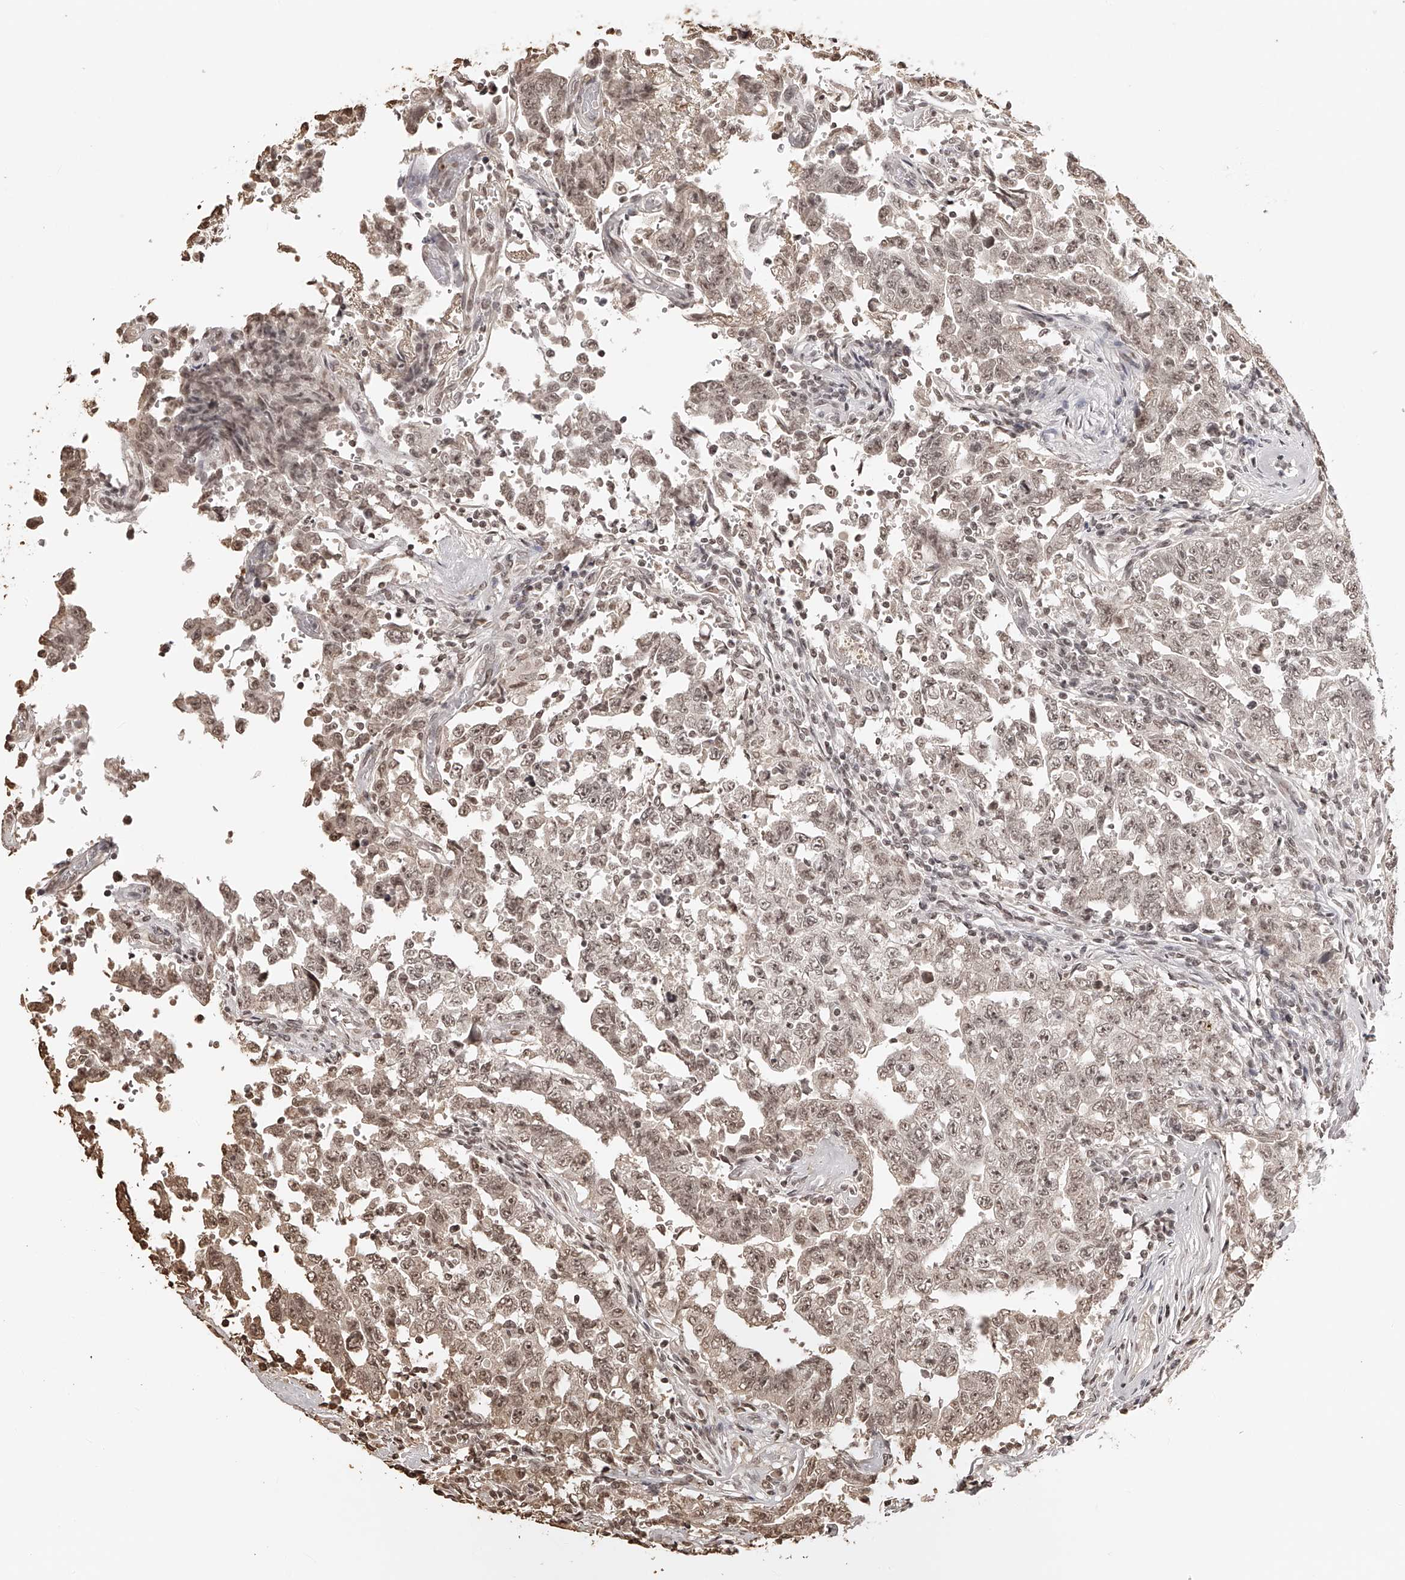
{"staining": {"intensity": "moderate", "quantity": ">75%", "location": "nuclear"}, "tissue": "testis cancer", "cell_type": "Tumor cells", "image_type": "cancer", "snomed": [{"axis": "morphology", "description": "Carcinoma, Embryonal, NOS"}, {"axis": "topography", "description": "Testis"}], "caption": "Immunohistochemical staining of human testis embryonal carcinoma demonstrates moderate nuclear protein expression in about >75% of tumor cells.", "gene": "ZNF503", "patient": {"sex": "male", "age": 26}}